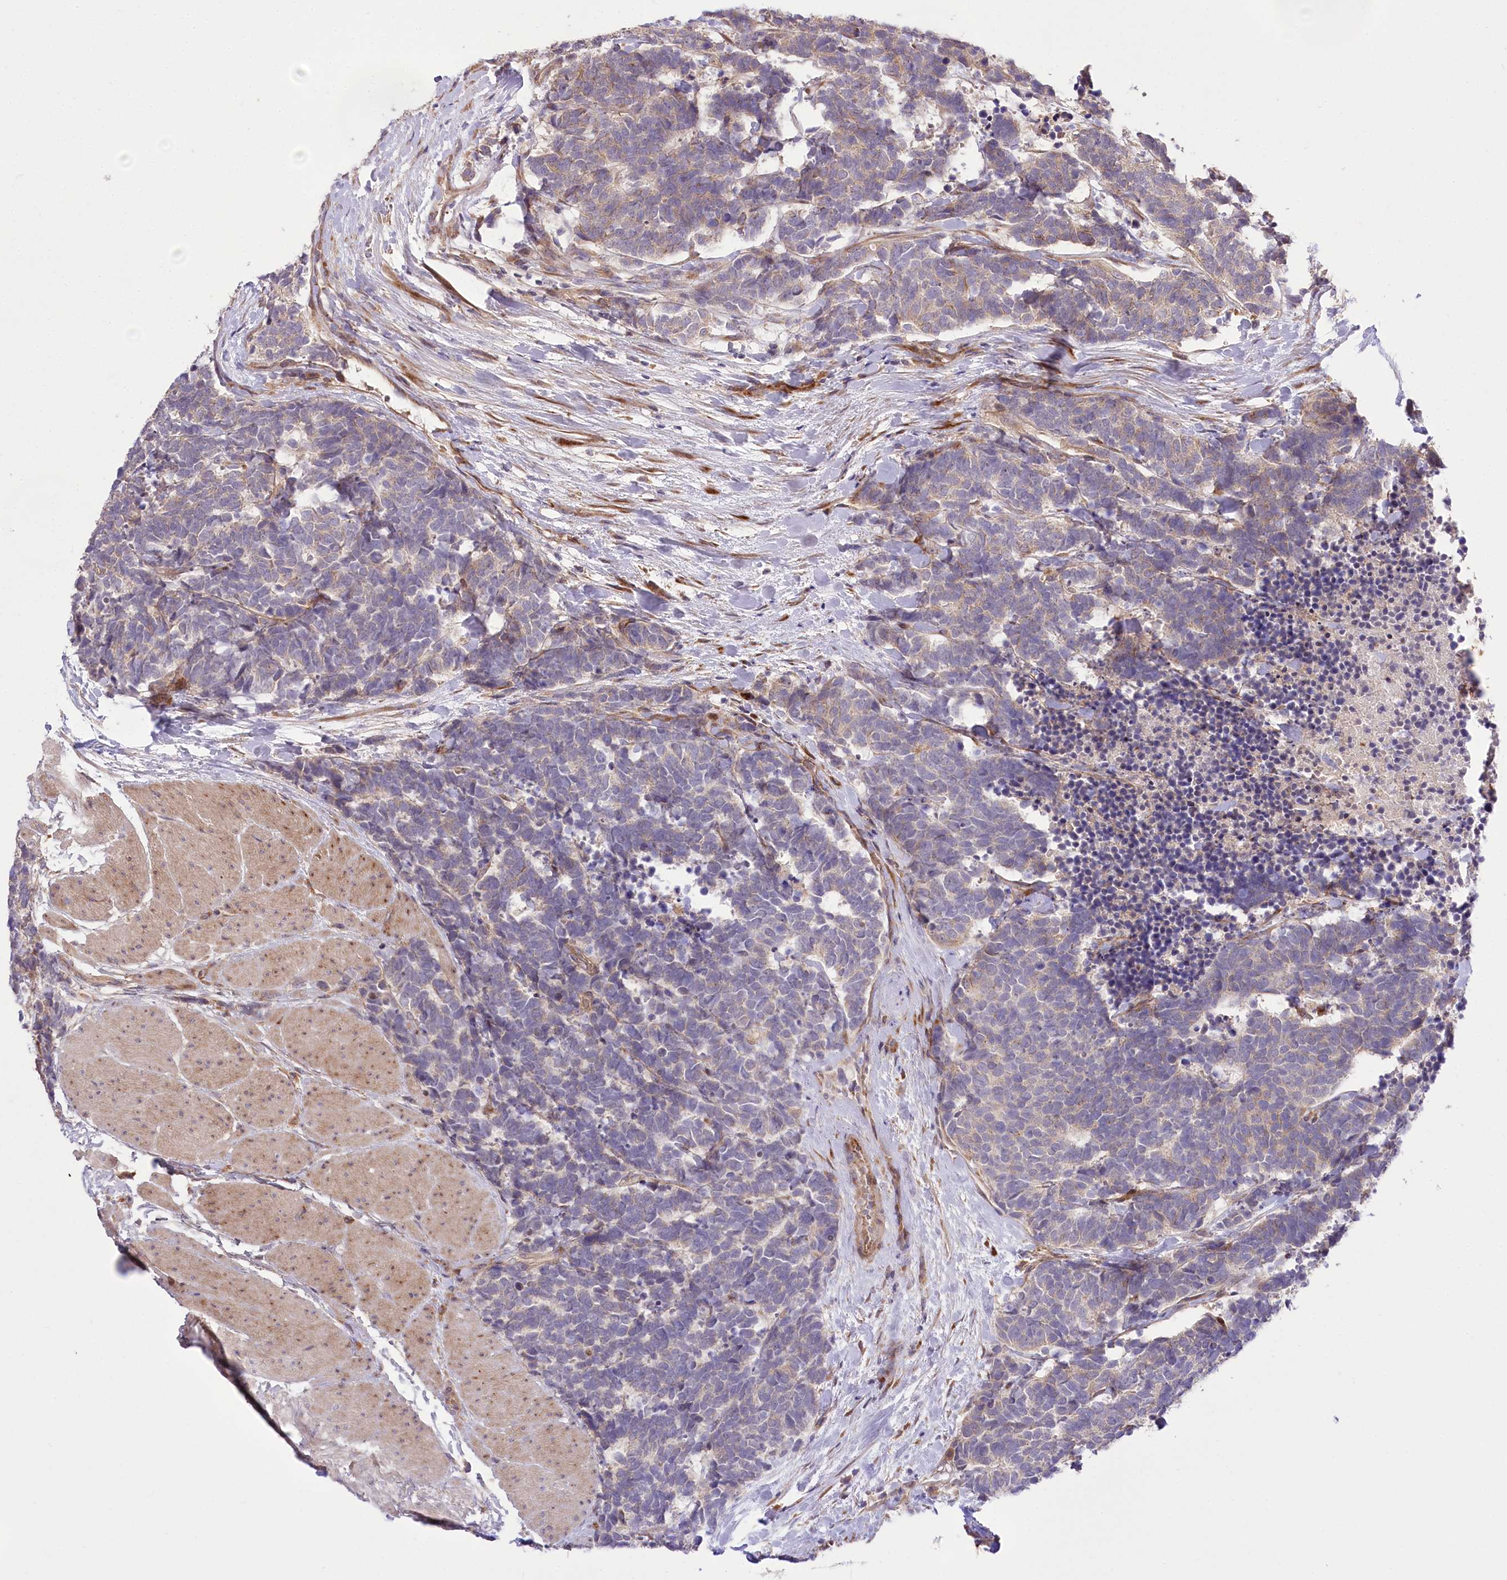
{"staining": {"intensity": "weak", "quantity": ">75%", "location": "cytoplasmic/membranous"}, "tissue": "carcinoid", "cell_type": "Tumor cells", "image_type": "cancer", "snomed": [{"axis": "morphology", "description": "Carcinoma, NOS"}, {"axis": "morphology", "description": "Carcinoid, malignant, NOS"}, {"axis": "topography", "description": "Urinary bladder"}], "caption": "IHC (DAB (3,3'-diaminobenzidine)) staining of human carcinoid (malignant) demonstrates weak cytoplasmic/membranous protein expression in about >75% of tumor cells. (brown staining indicates protein expression, while blue staining denotes nuclei).", "gene": "TRUB1", "patient": {"sex": "male", "age": 57}}